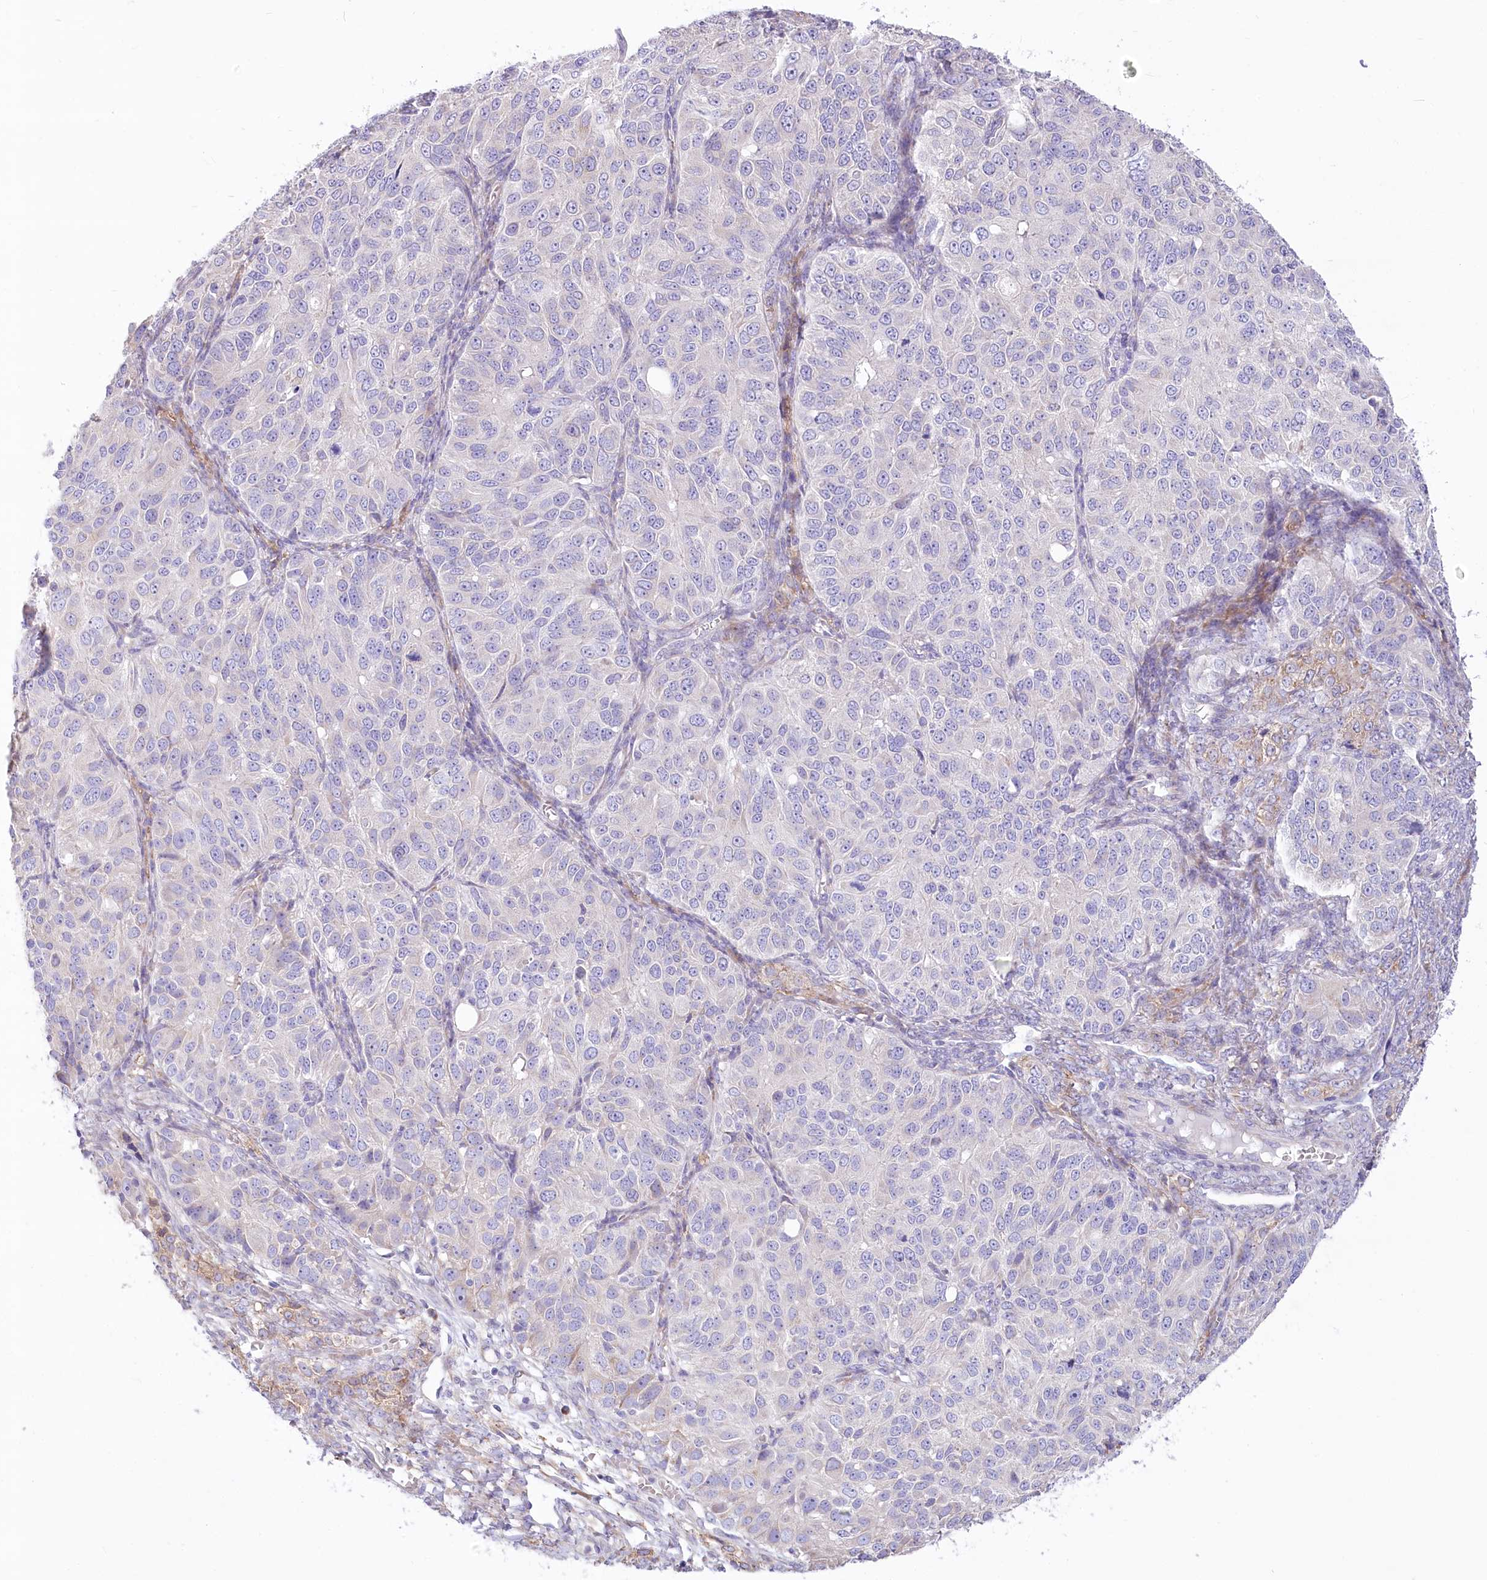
{"staining": {"intensity": "weak", "quantity": "25%-75%", "location": "cytoplasmic/membranous"}, "tissue": "ovarian cancer", "cell_type": "Tumor cells", "image_type": "cancer", "snomed": [{"axis": "morphology", "description": "Carcinoma, endometroid"}, {"axis": "topography", "description": "Ovary"}], "caption": "A photomicrograph of human ovarian cancer (endometroid carcinoma) stained for a protein displays weak cytoplasmic/membranous brown staining in tumor cells.", "gene": "STT3B", "patient": {"sex": "female", "age": 51}}